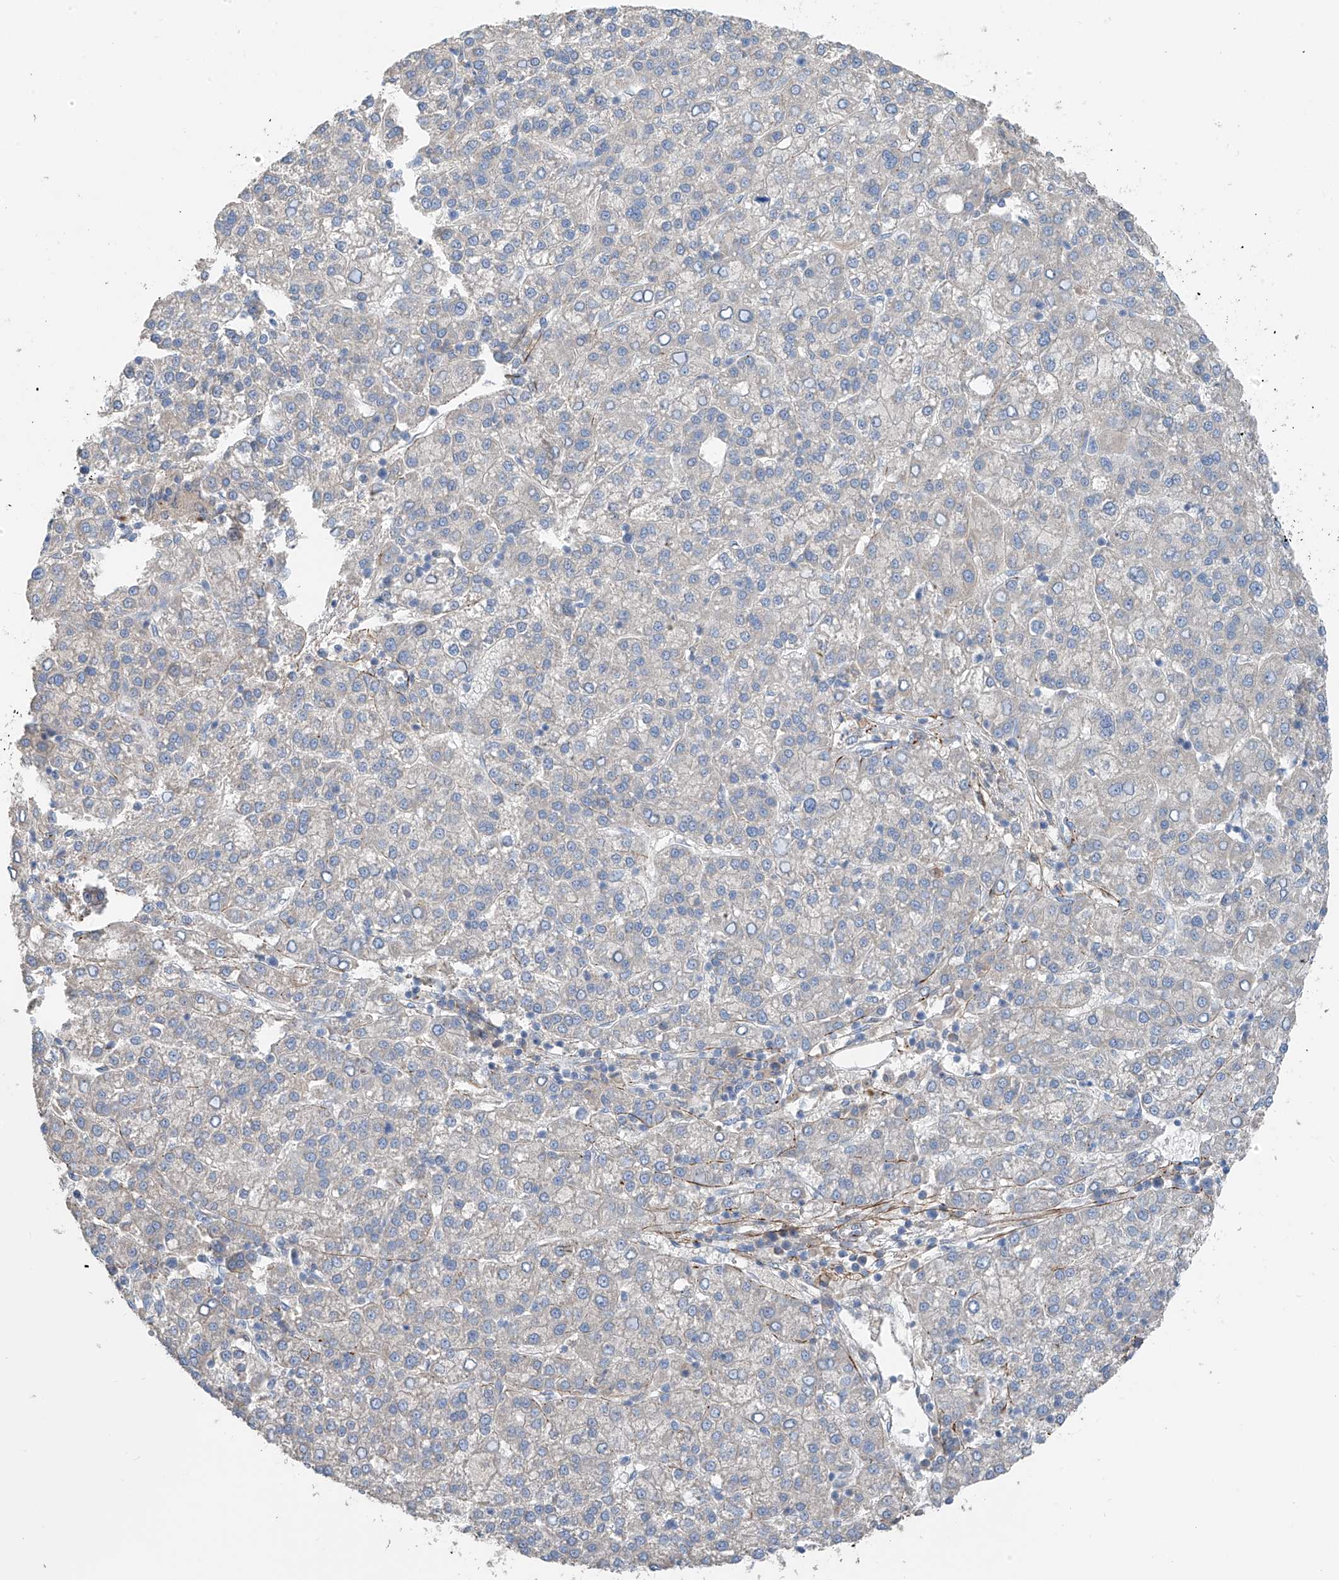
{"staining": {"intensity": "negative", "quantity": "none", "location": "none"}, "tissue": "liver cancer", "cell_type": "Tumor cells", "image_type": "cancer", "snomed": [{"axis": "morphology", "description": "Carcinoma, Hepatocellular, NOS"}, {"axis": "topography", "description": "Liver"}], "caption": "Photomicrograph shows no significant protein expression in tumor cells of hepatocellular carcinoma (liver).", "gene": "GALNTL6", "patient": {"sex": "female", "age": 58}}